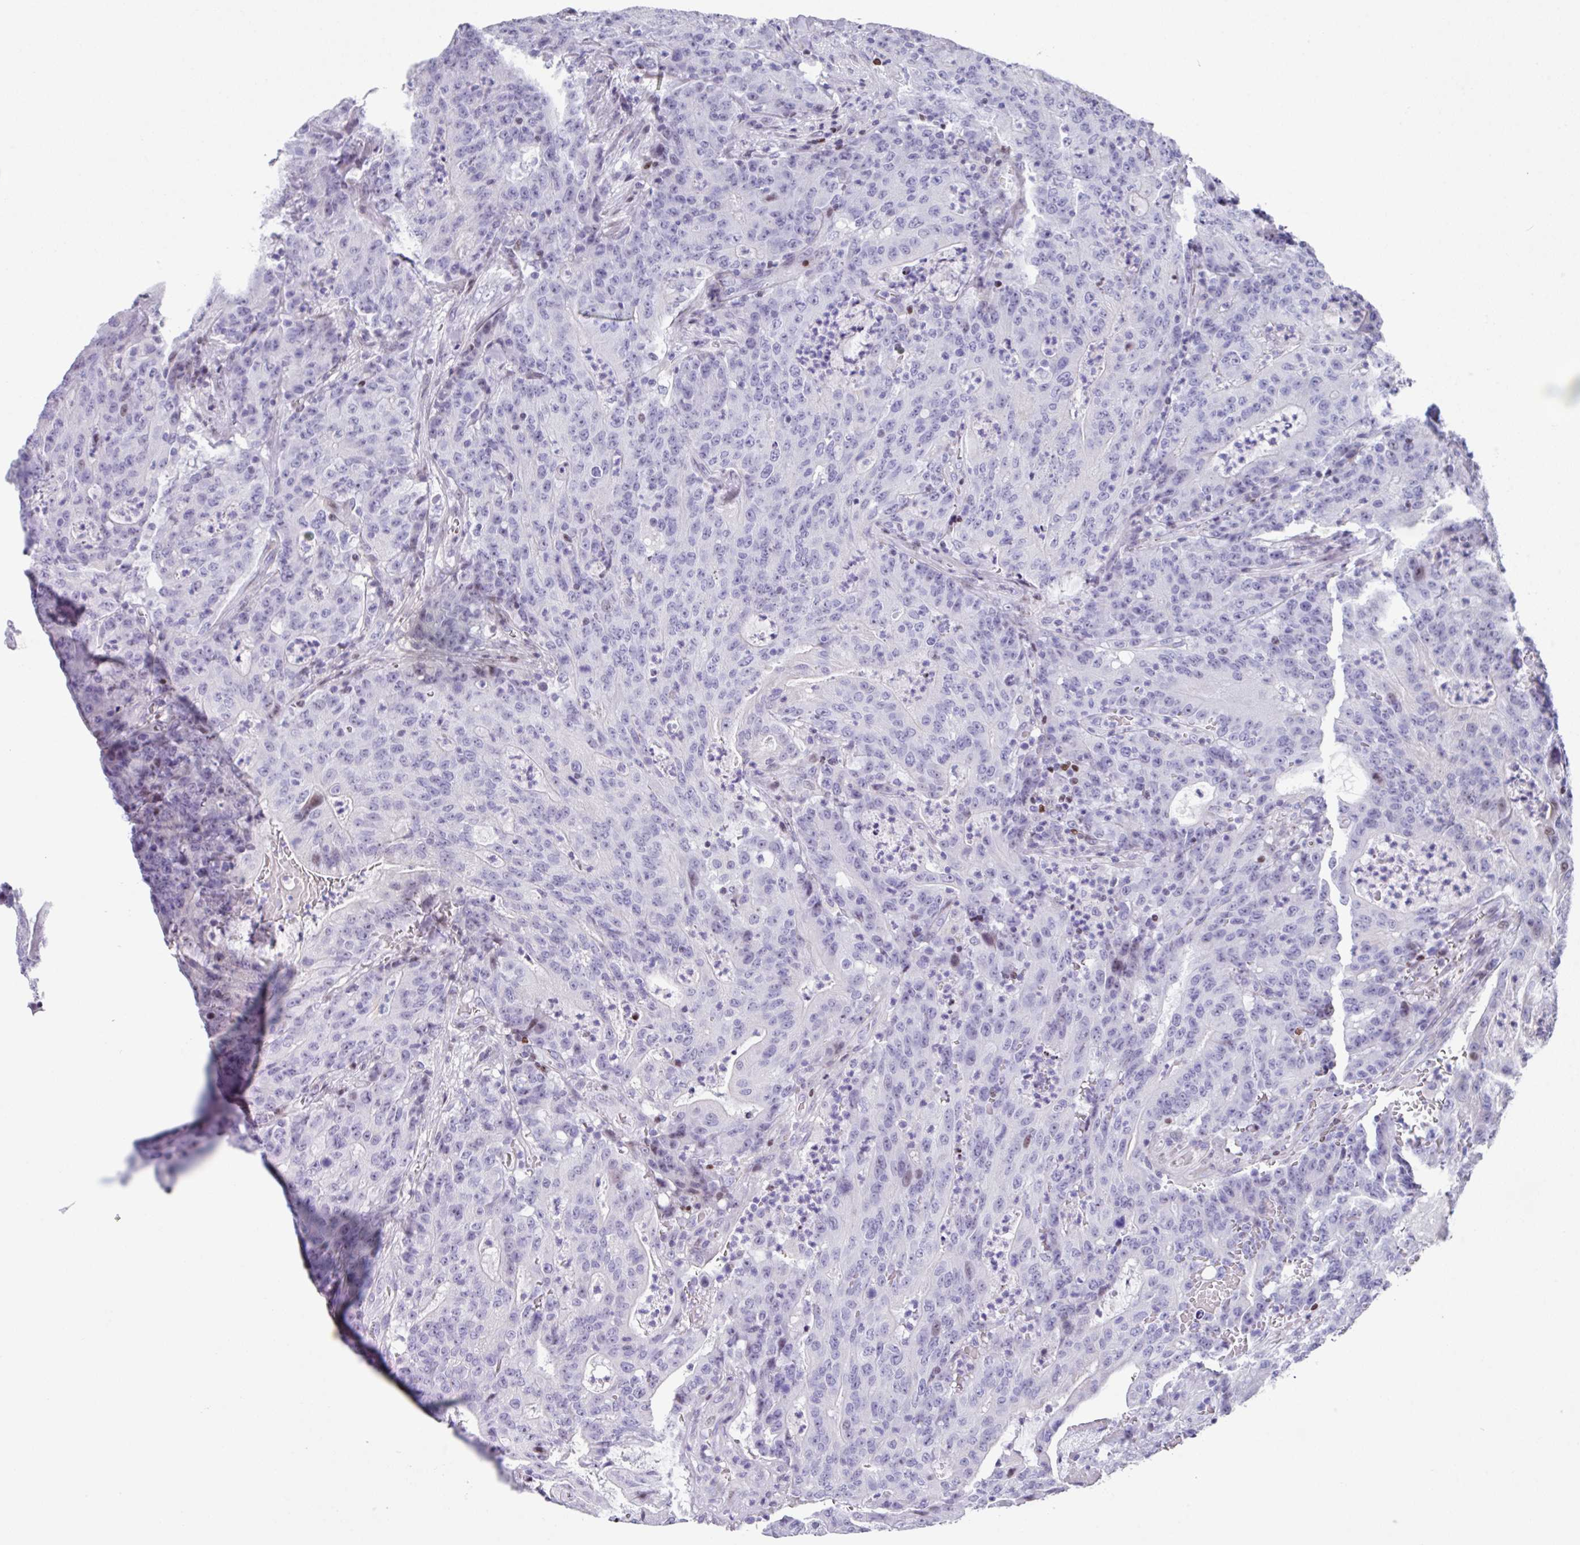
{"staining": {"intensity": "negative", "quantity": "none", "location": "none"}, "tissue": "colorectal cancer", "cell_type": "Tumor cells", "image_type": "cancer", "snomed": [{"axis": "morphology", "description": "Adenocarcinoma, NOS"}, {"axis": "topography", "description": "Colon"}], "caption": "Immunohistochemical staining of human adenocarcinoma (colorectal) exhibits no significant expression in tumor cells. (DAB (3,3'-diaminobenzidine) immunohistochemistry (IHC), high magnification).", "gene": "TCF3", "patient": {"sex": "male", "age": 83}}